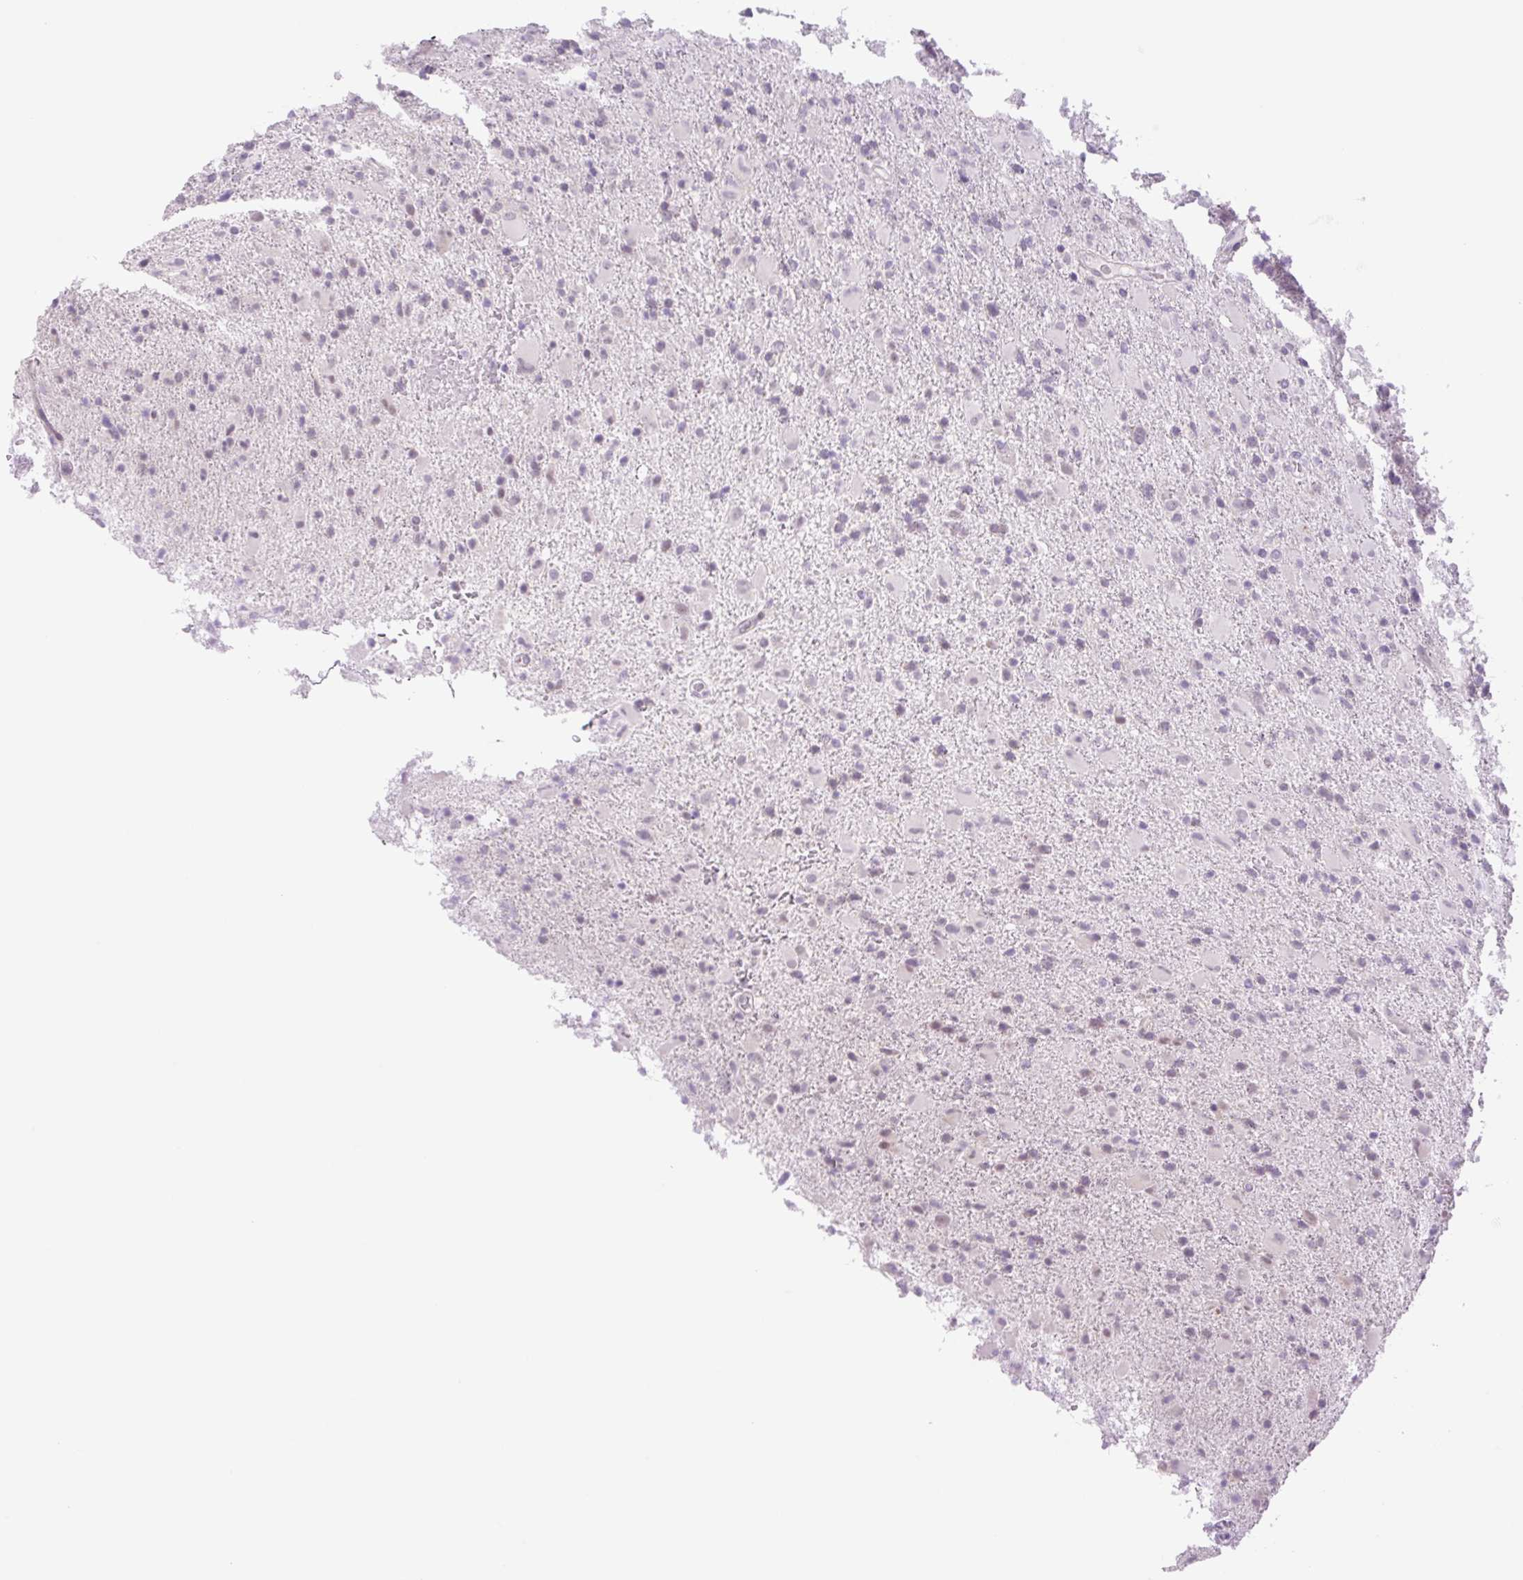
{"staining": {"intensity": "negative", "quantity": "none", "location": "none"}, "tissue": "glioma", "cell_type": "Tumor cells", "image_type": "cancer", "snomed": [{"axis": "morphology", "description": "Glioma, malignant, Low grade"}, {"axis": "topography", "description": "Brain"}], "caption": "Immunohistochemistry image of human glioma stained for a protein (brown), which reveals no positivity in tumor cells.", "gene": "SPRYD4", "patient": {"sex": "male", "age": 65}}